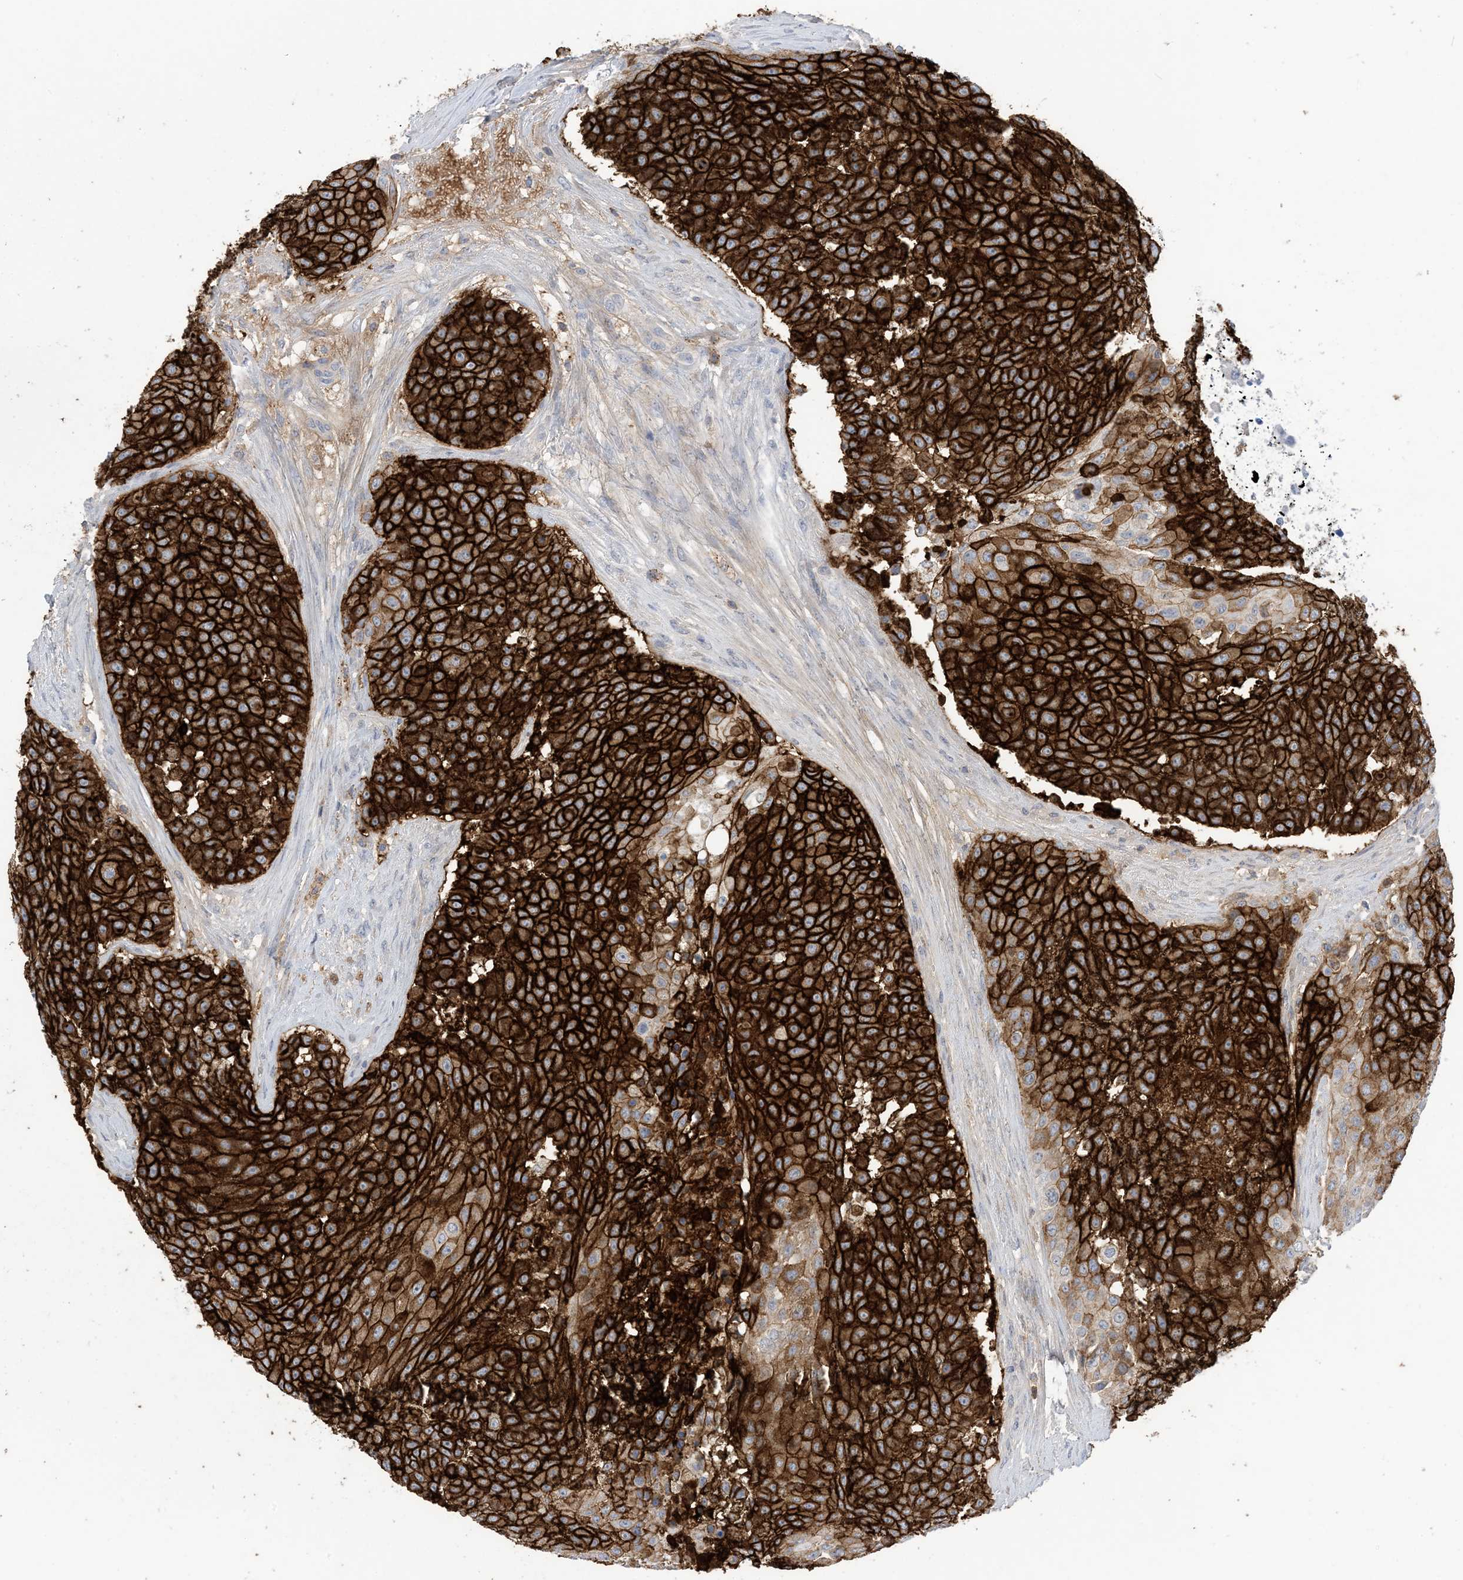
{"staining": {"intensity": "strong", "quantity": ">75%", "location": "cytoplasmic/membranous"}, "tissue": "urothelial cancer", "cell_type": "Tumor cells", "image_type": "cancer", "snomed": [{"axis": "morphology", "description": "Urothelial carcinoma, High grade"}, {"axis": "topography", "description": "Urinary bladder"}], "caption": "DAB immunohistochemical staining of urothelial cancer exhibits strong cytoplasmic/membranous protein expression in about >75% of tumor cells.", "gene": "DSC3", "patient": {"sex": "female", "age": 63}}